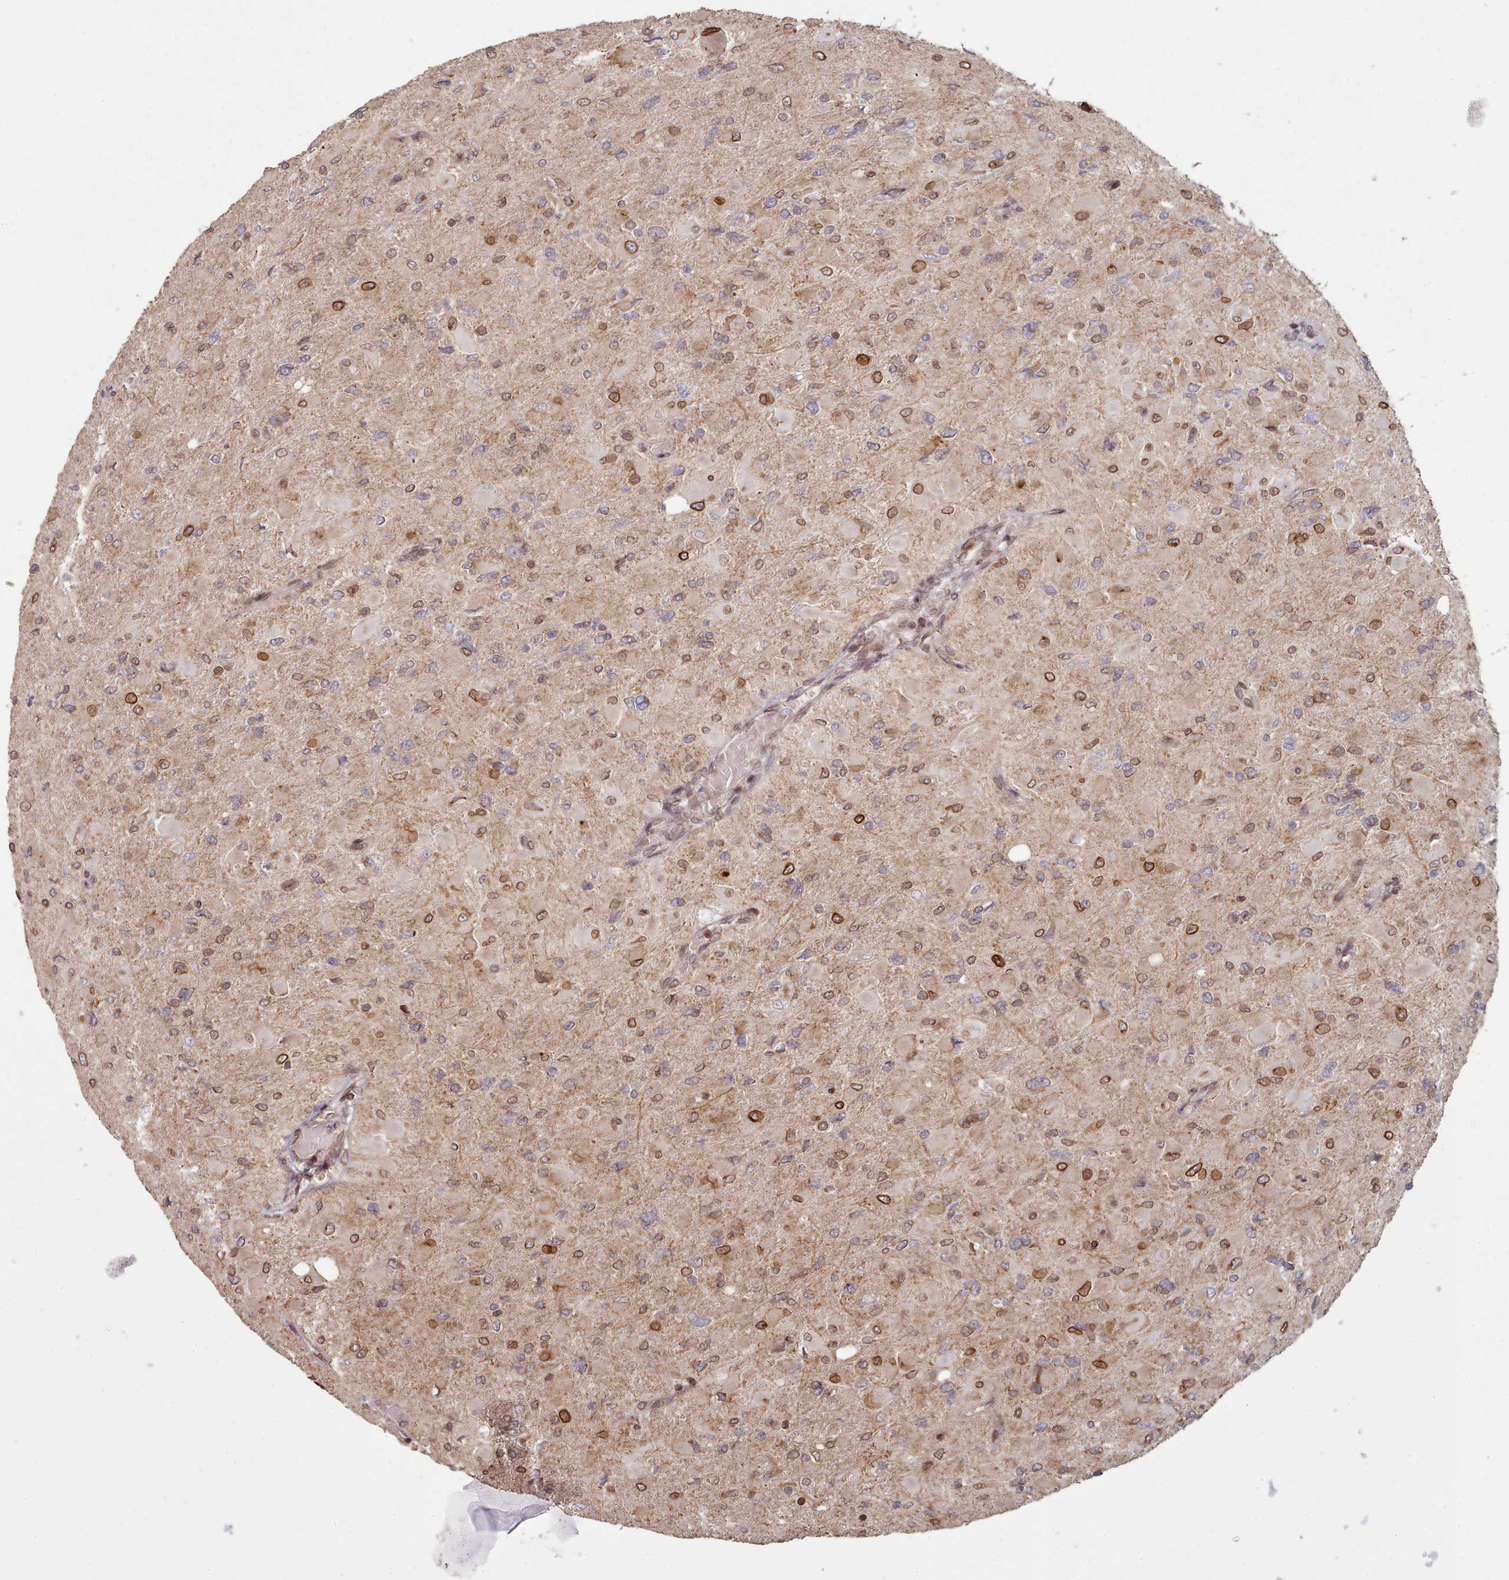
{"staining": {"intensity": "moderate", "quantity": "25%-75%", "location": "cytoplasmic/membranous,nuclear"}, "tissue": "glioma", "cell_type": "Tumor cells", "image_type": "cancer", "snomed": [{"axis": "morphology", "description": "Glioma, malignant, High grade"}, {"axis": "topography", "description": "Cerebral cortex"}], "caption": "An image of human malignant high-grade glioma stained for a protein displays moderate cytoplasmic/membranous and nuclear brown staining in tumor cells.", "gene": "TOR1AIP1", "patient": {"sex": "female", "age": 36}}